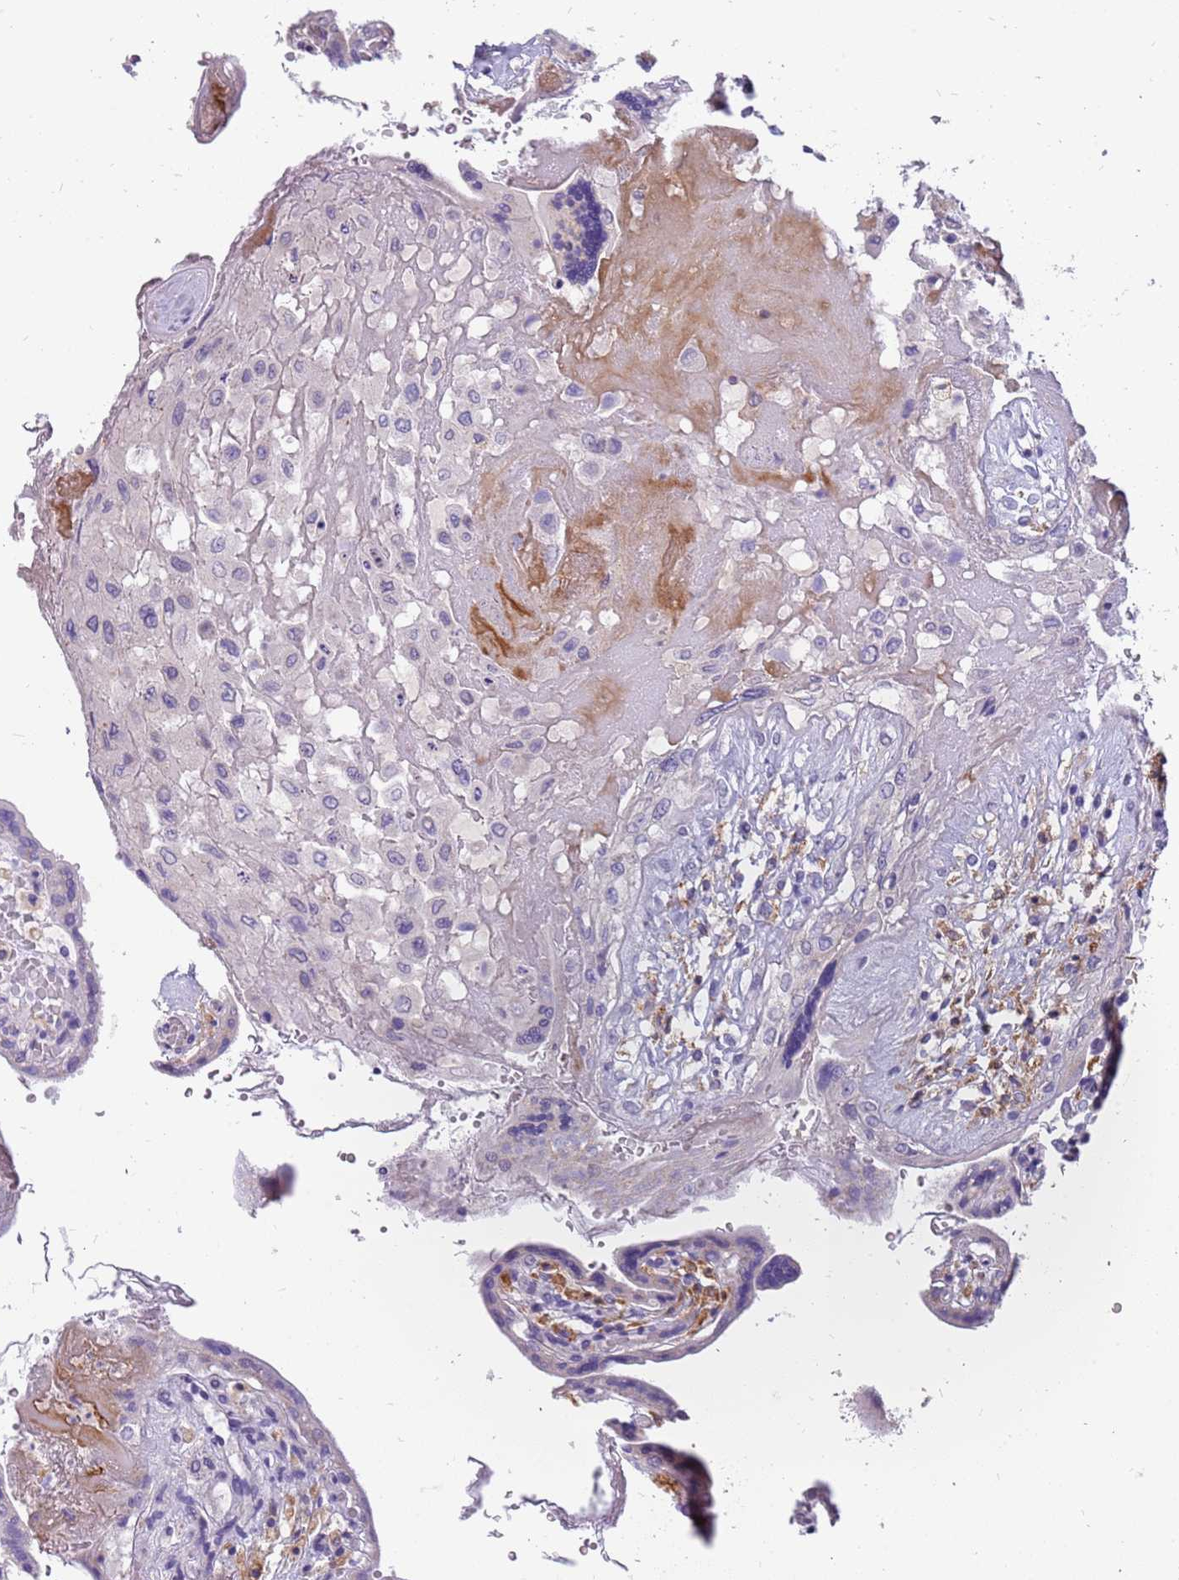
{"staining": {"intensity": "negative", "quantity": "none", "location": "none"}, "tissue": "placenta", "cell_type": "Decidual cells", "image_type": "normal", "snomed": [{"axis": "morphology", "description": "Normal tissue, NOS"}, {"axis": "topography", "description": "Placenta"}], "caption": "The immunohistochemistry photomicrograph has no significant positivity in decidual cells of placenta.", "gene": "RHCG", "patient": {"sex": "female", "age": 37}}